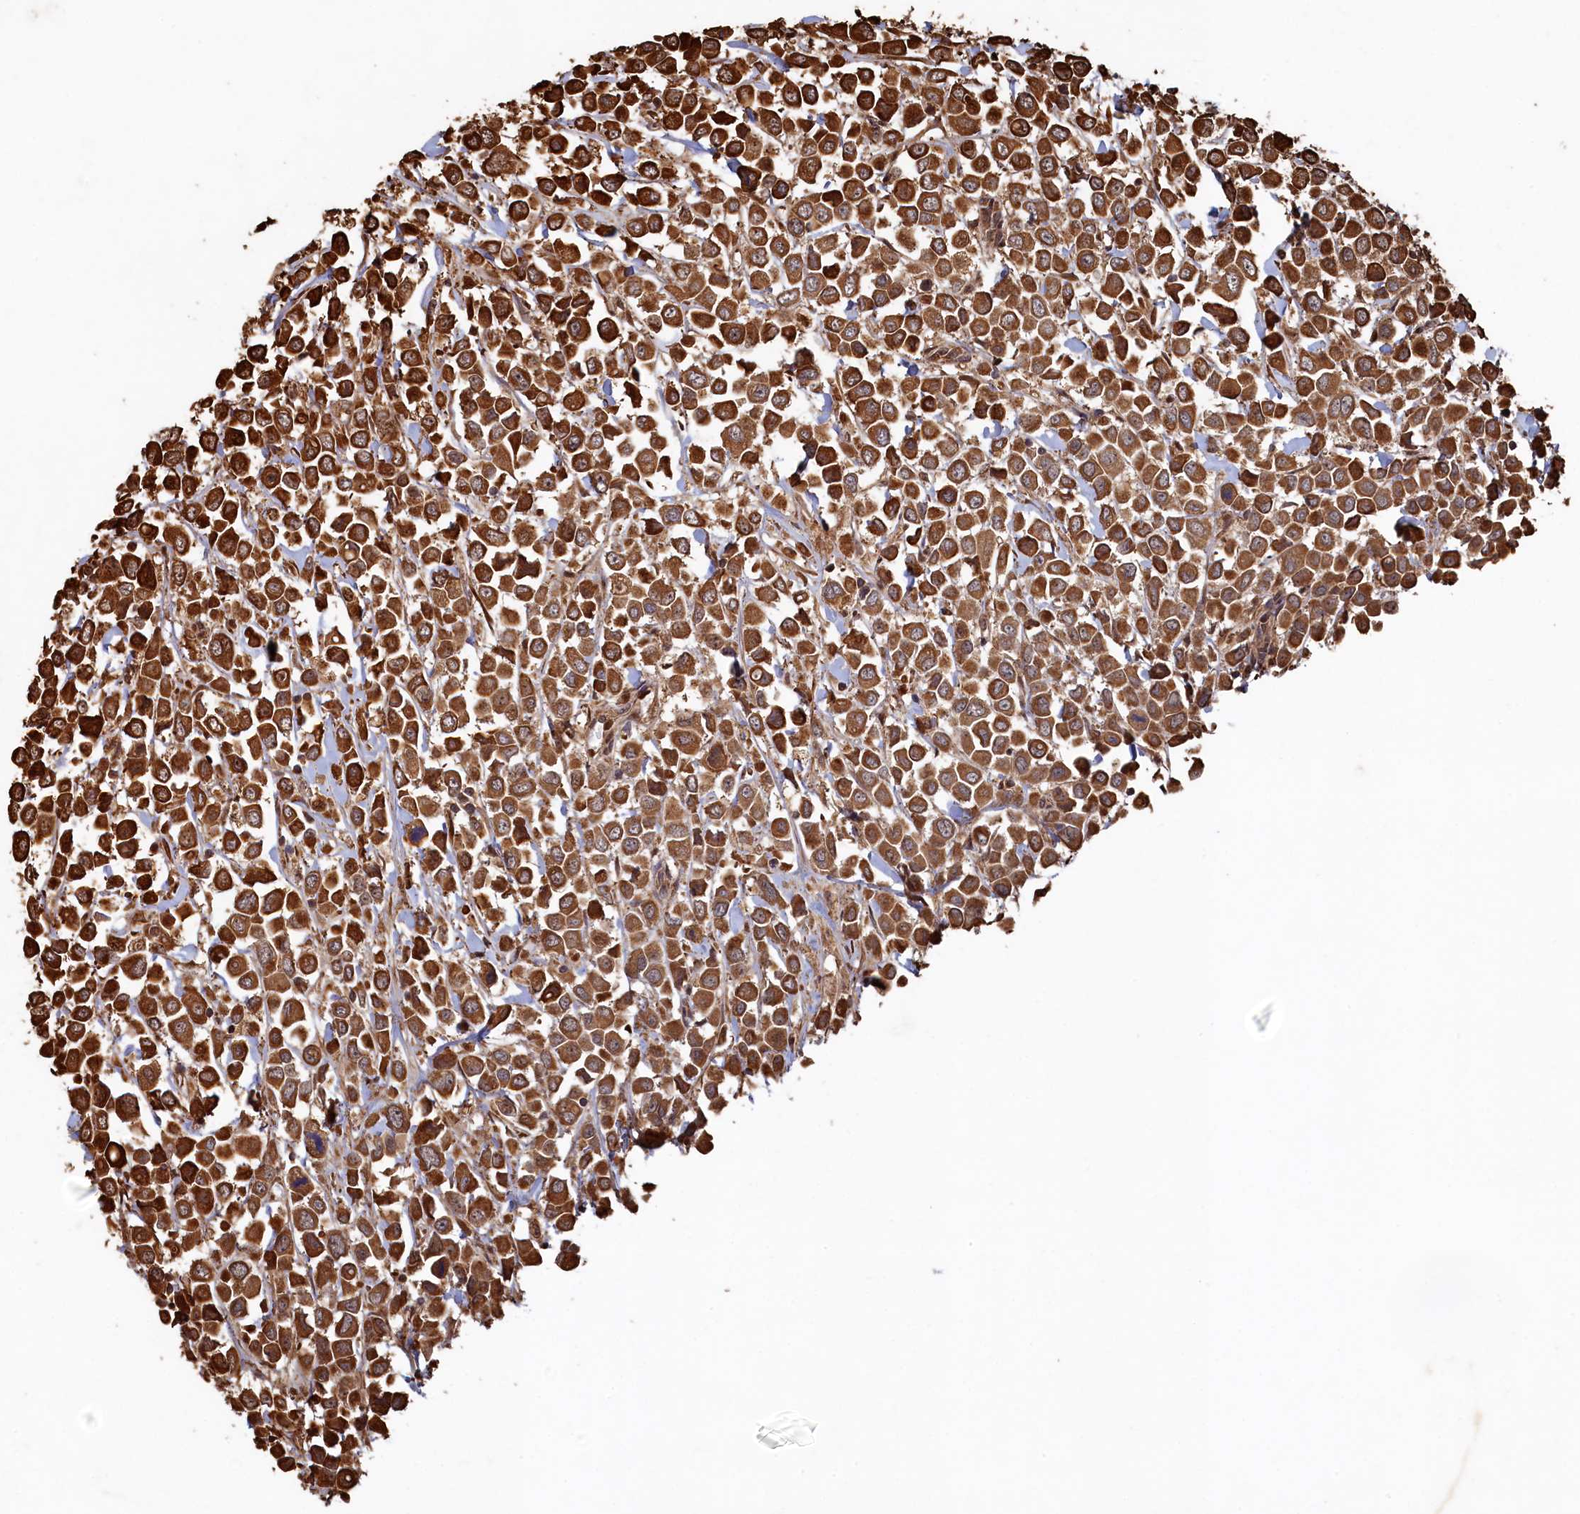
{"staining": {"intensity": "strong", "quantity": ">75%", "location": "cytoplasmic/membranous"}, "tissue": "breast cancer", "cell_type": "Tumor cells", "image_type": "cancer", "snomed": [{"axis": "morphology", "description": "Duct carcinoma"}, {"axis": "topography", "description": "Breast"}], "caption": "Immunohistochemistry of intraductal carcinoma (breast) exhibits high levels of strong cytoplasmic/membranous positivity in approximately >75% of tumor cells.", "gene": "PIGN", "patient": {"sex": "female", "age": 61}}